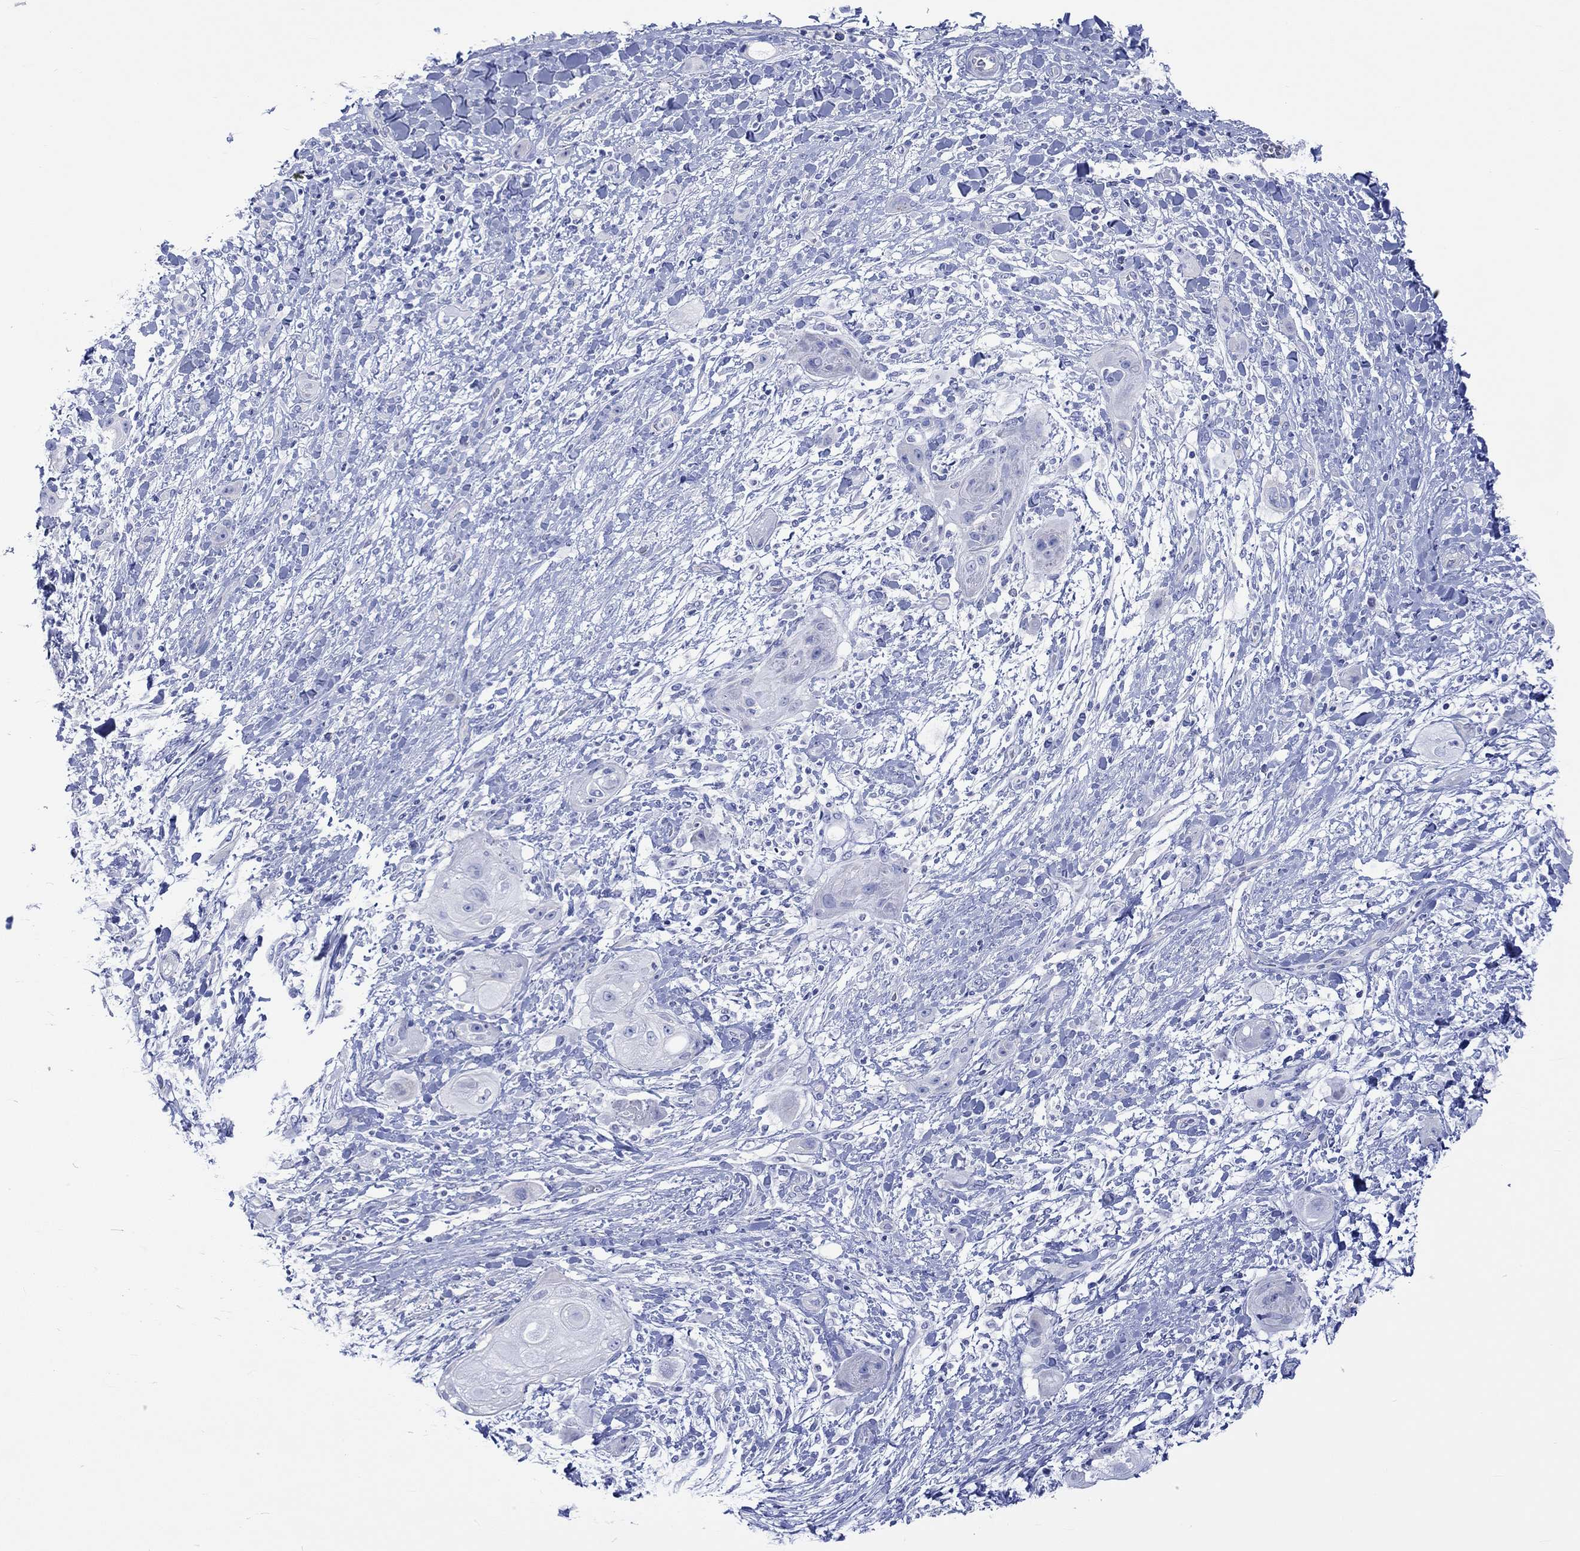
{"staining": {"intensity": "negative", "quantity": "none", "location": "none"}, "tissue": "skin cancer", "cell_type": "Tumor cells", "image_type": "cancer", "snomed": [{"axis": "morphology", "description": "Squamous cell carcinoma, NOS"}, {"axis": "topography", "description": "Skin"}], "caption": "Tumor cells show no significant expression in skin cancer (squamous cell carcinoma). (Stains: DAB (3,3'-diaminobenzidine) immunohistochemistry with hematoxylin counter stain, Microscopy: brightfield microscopy at high magnification).", "gene": "CPLX2", "patient": {"sex": "male", "age": 62}}